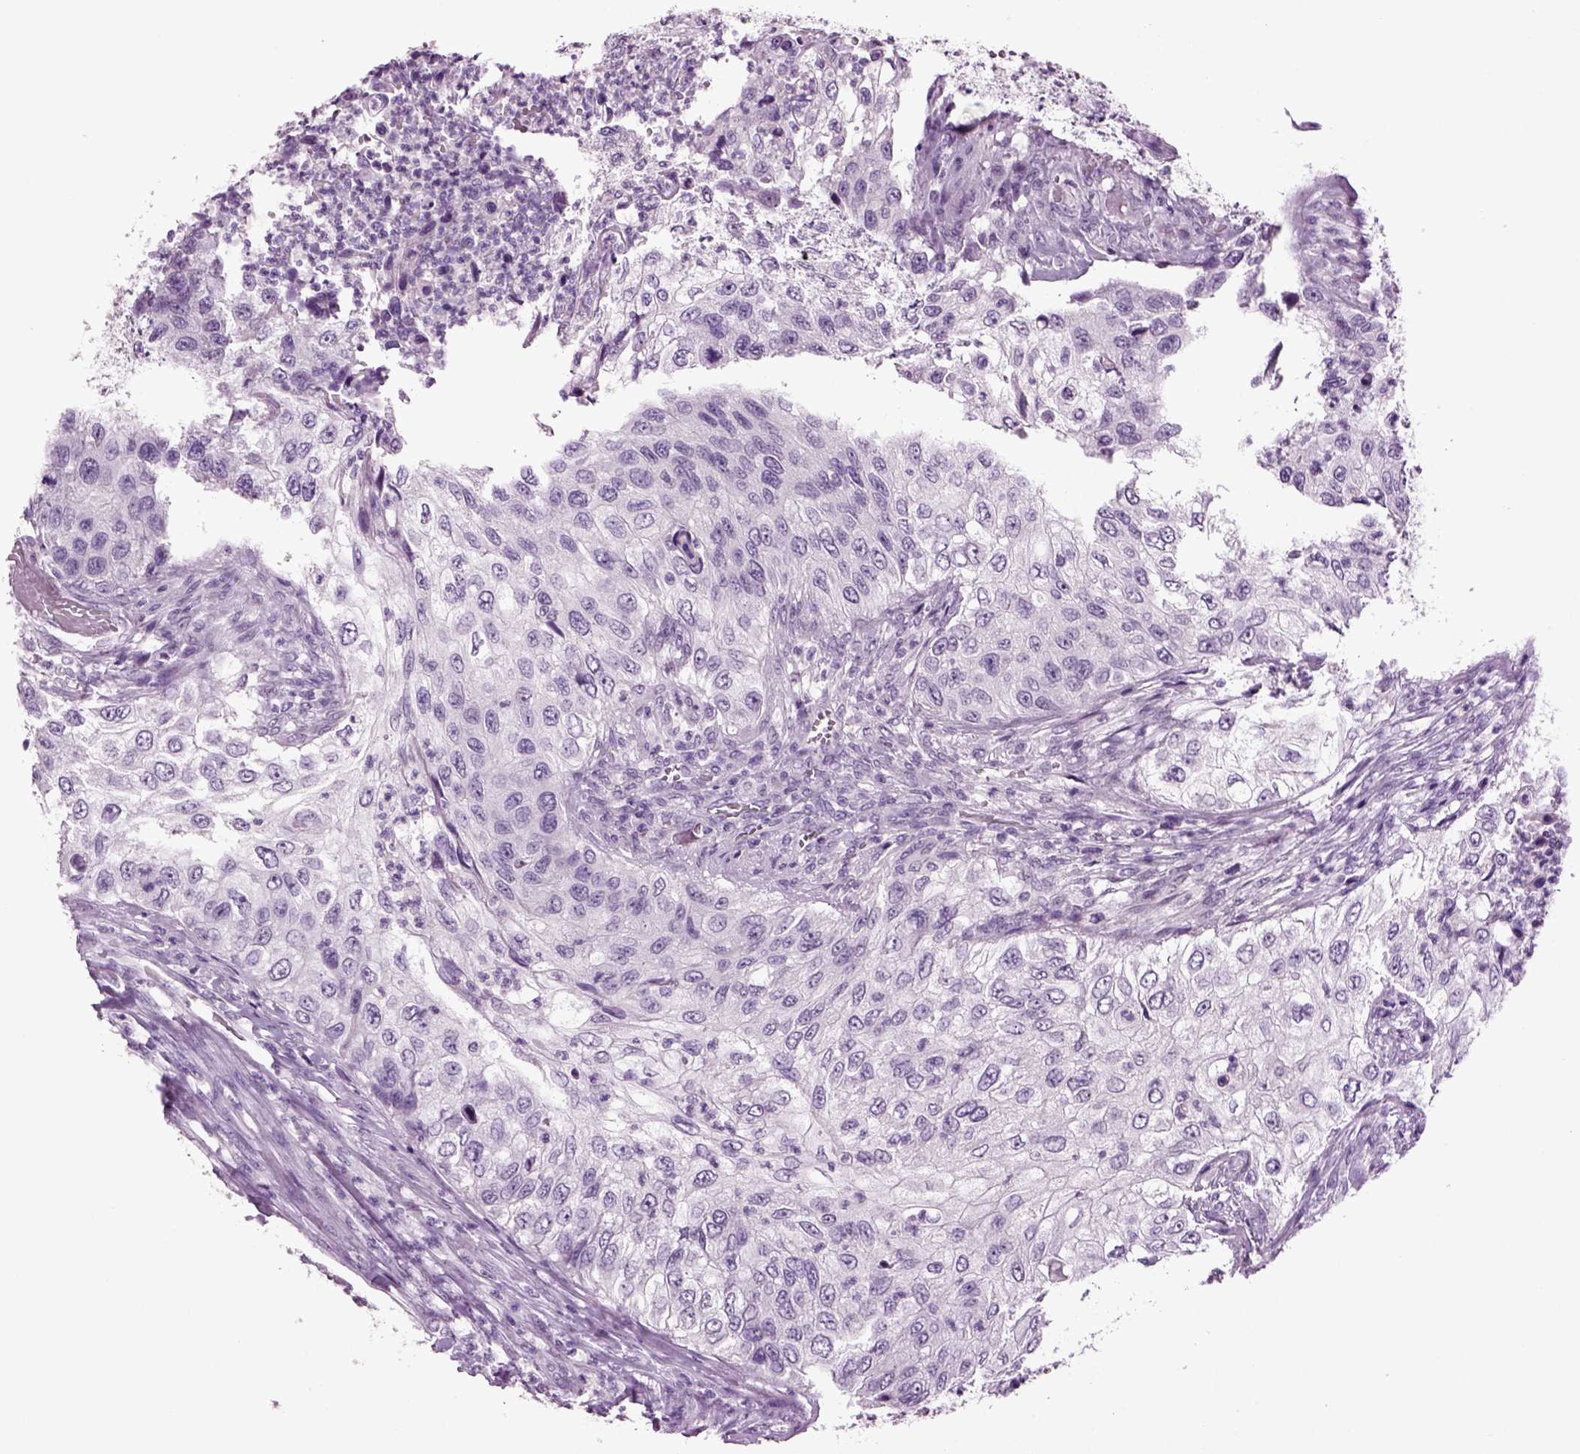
{"staining": {"intensity": "negative", "quantity": "none", "location": "none"}, "tissue": "urothelial cancer", "cell_type": "Tumor cells", "image_type": "cancer", "snomed": [{"axis": "morphology", "description": "Urothelial carcinoma, High grade"}, {"axis": "topography", "description": "Urinary bladder"}], "caption": "IHC of human urothelial cancer demonstrates no positivity in tumor cells.", "gene": "SLC17A6", "patient": {"sex": "female", "age": 60}}